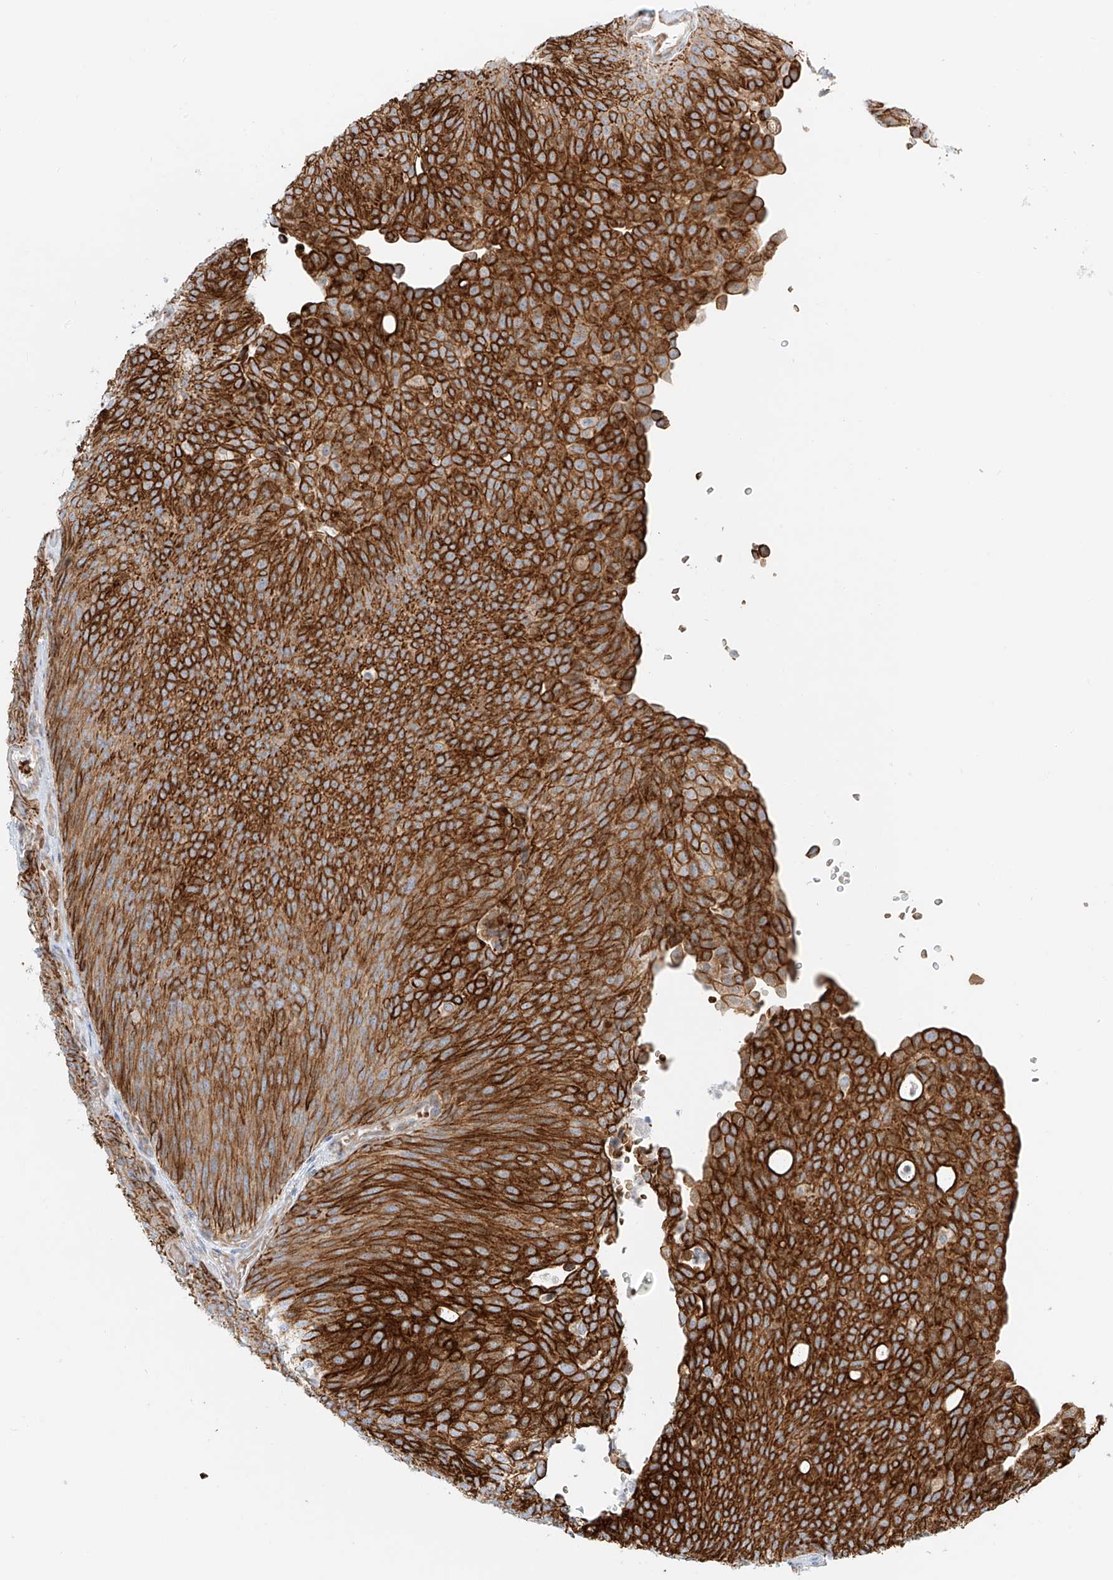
{"staining": {"intensity": "strong", "quantity": ">75%", "location": "cytoplasmic/membranous"}, "tissue": "urothelial cancer", "cell_type": "Tumor cells", "image_type": "cancer", "snomed": [{"axis": "morphology", "description": "Urothelial carcinoma, Low grade"}, {"axis": "topography", "description": "Urinary bladder"}], "caption": "Immunohistochemistry (IHC) (DAB) staining of urothelial cancer reveals strong cytoplasmic/membranous protein staining in approximately >75% of tumor cells. (Stains: DAB (3,3'-diaminobenzidine) in brown, nuclei in blue, Microscopy: brightfield microscopy at high magnification).", "gene": "EIPR1", "patient": {"sex": "female", "age": 79}}